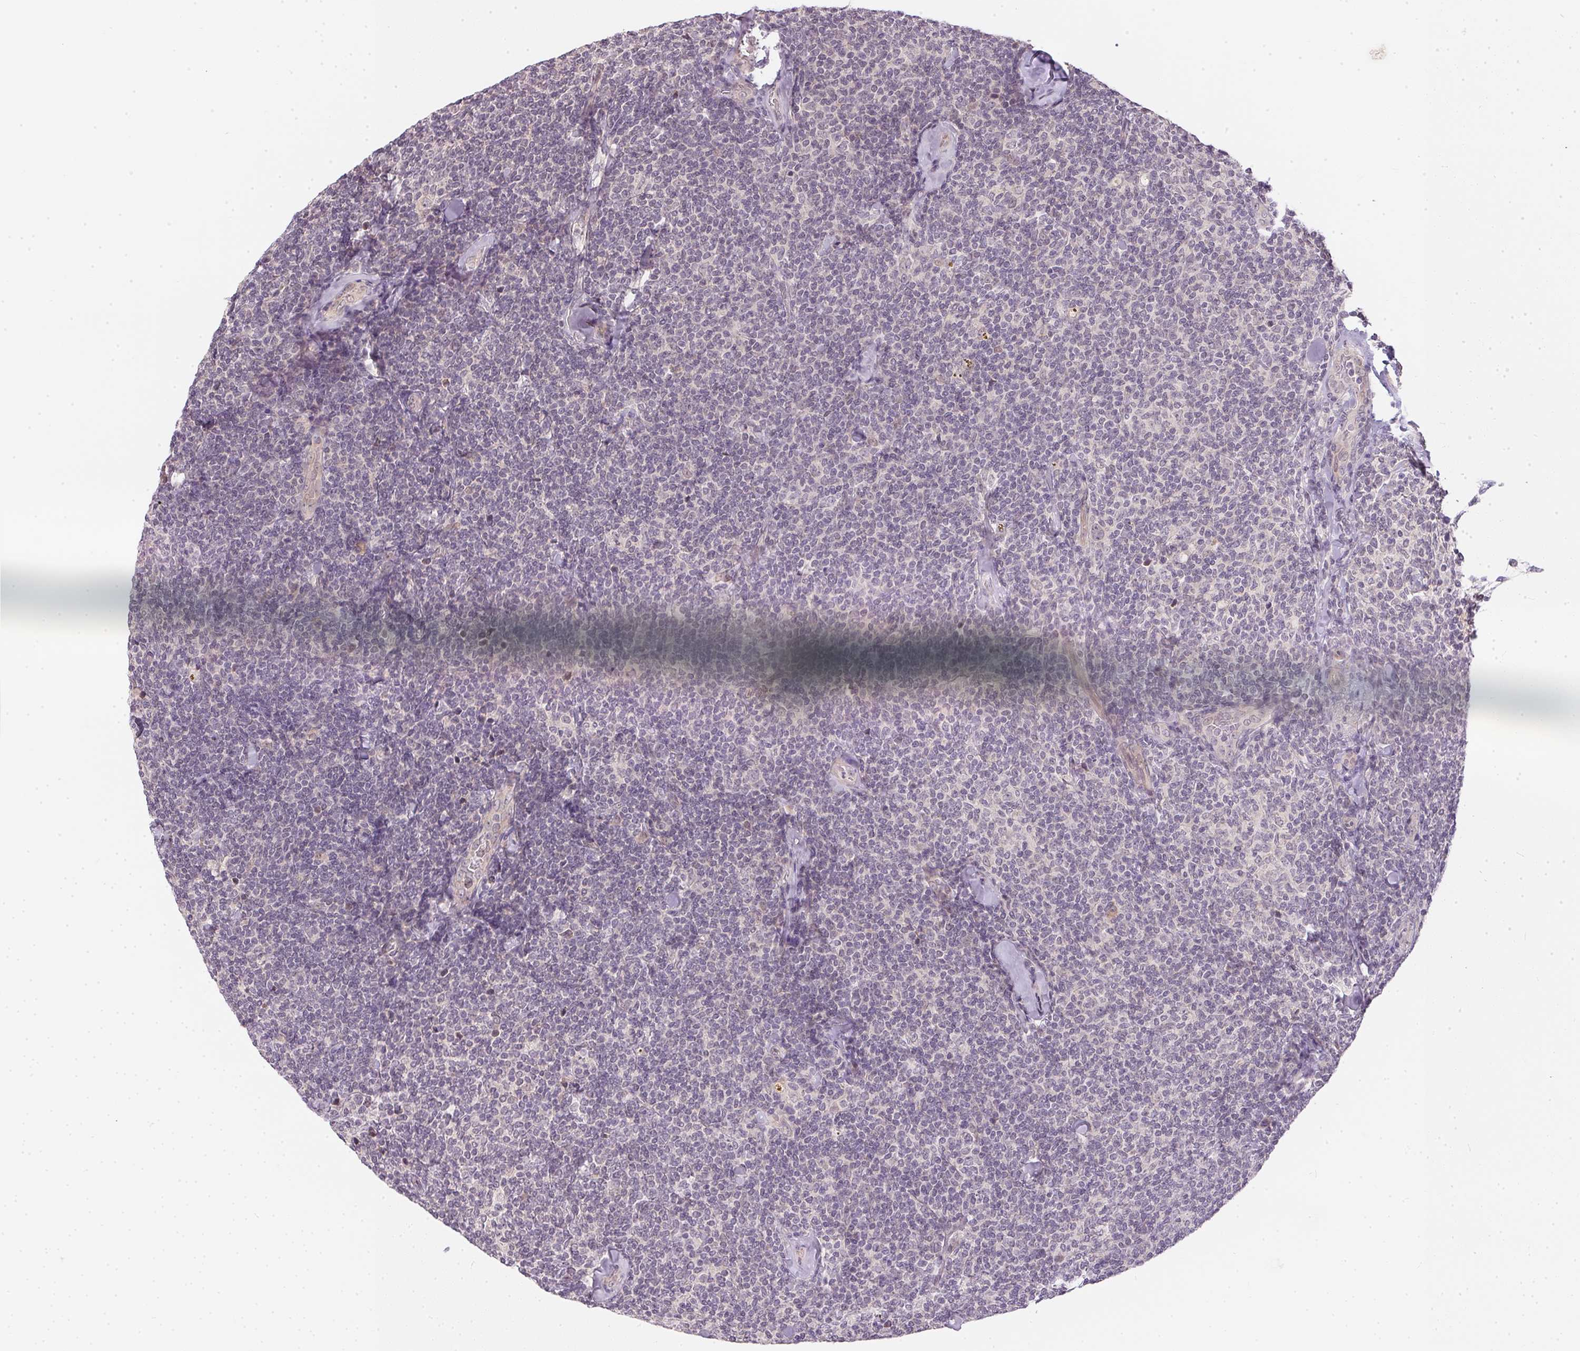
{"staining": {"intensity": "negative", "quantity": "none", "location": "none"}, "tissue": "lymphoma", "cell_type": "Tumor cells", "image_type": "cancer", "snomed": [{"axis": "morphology", "description": "Malignant lymphoma, non-Hodgkin's type, Low grade"}, {"axis": "topography", "description": "Lymph node"}], "caption": "This photomicrograph is of lymphoma stained with IHC to label a protein in brown with the nuclei are counter-stained blue. There is no staining in tumor cells. Nuclei are stained in blue.", "gene": "TTC23L", "patient": {"sex": "female", "age": 56}}